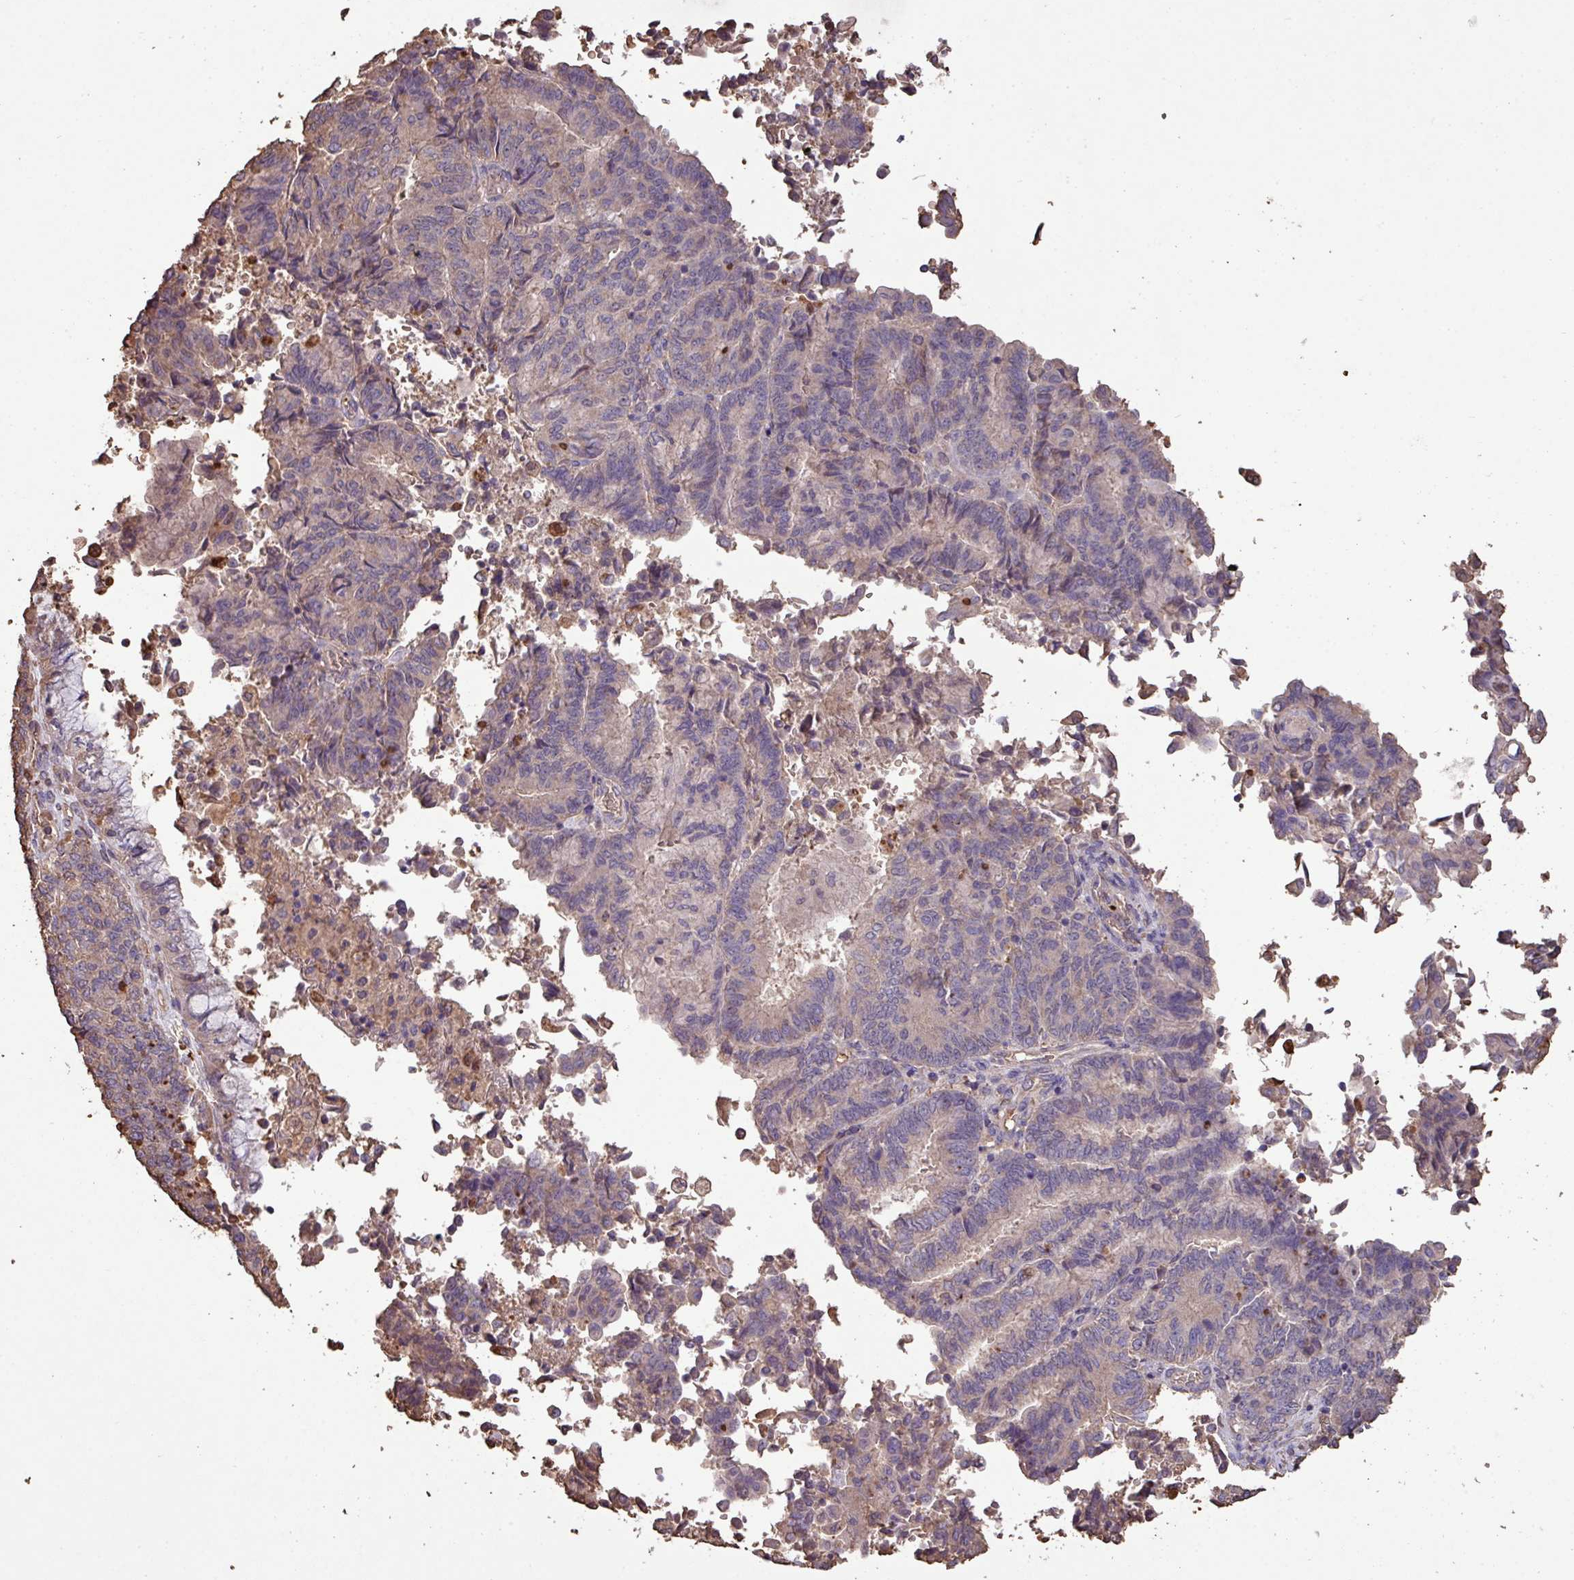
{"staining": {"intensity": "weak", "quantity": "<25%", "location": "cytoplasmic/membranous"}, "tissue": "endometrial cancer", "cell_type": "Tumor cells", "image_type": "cancer", "snomed": [{"axis": "morphology", "description": "Adenocarcinoma, NOS"}, {"axis": "topography", "description": "Endometrium"}], "caption": "Tumor cells show no significant protein expression in endometrial cancer (adenocarcinoma).", "gene": "CAMK2B", "patient": {"sex": "female", "age": 80}}